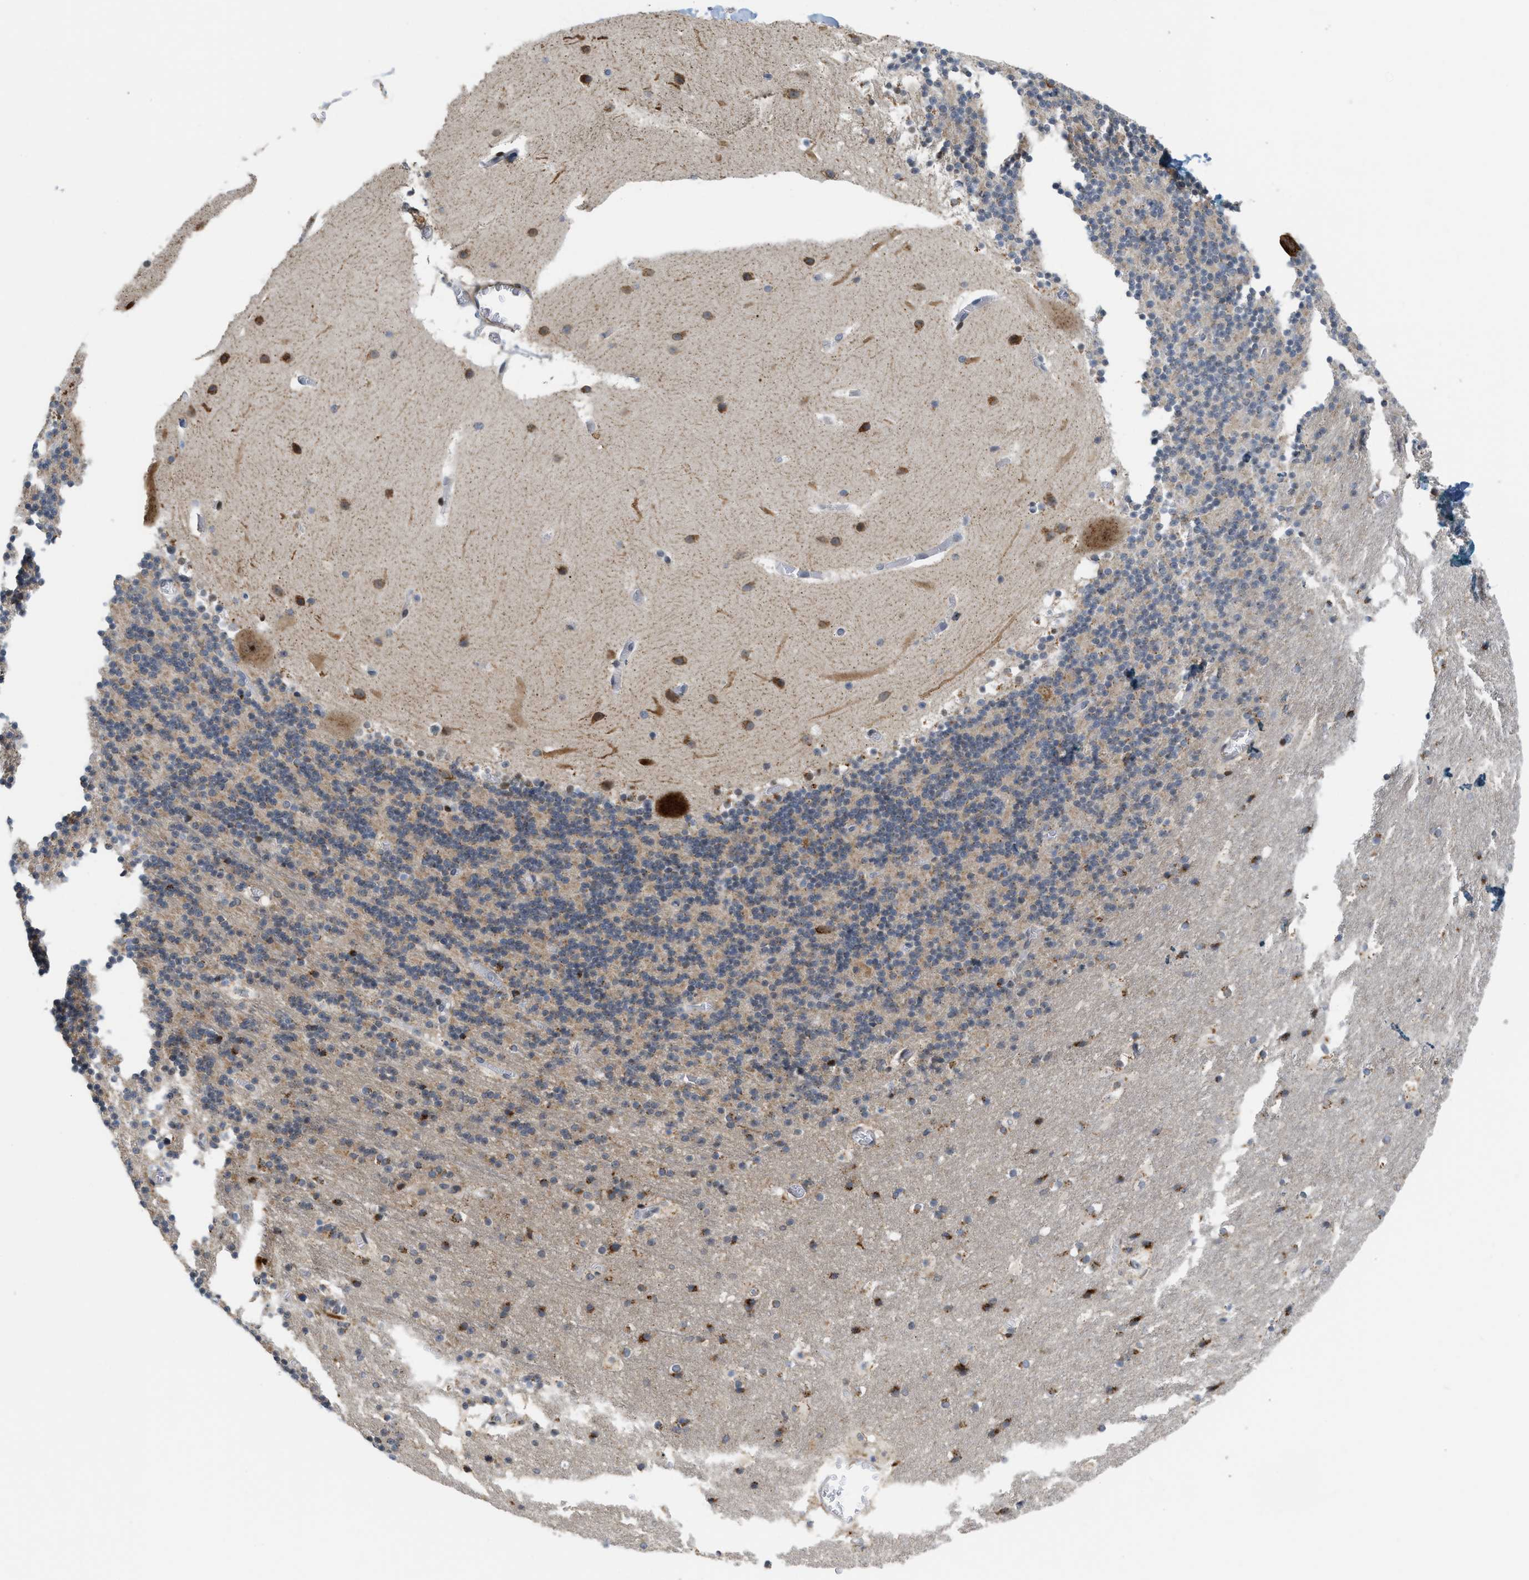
{"staining": {"intensity": "weak", "quantity": "25%-75%", "location": "cytoplasmic/membranous"}, "tissue": "cerebellum", "cell_type": "Cells in granular layer", "image_type": "normal", "snomed": [{"axis": "morphology", "description": "Normal tissue, NOS"}, {"axis": "topography", "description": "Cerebellum"}], "caption": "High-power microscopy captured an immunohistochemistry (IHC) photomicrograph of normal cerebellum, revealing weak cytoplasmic/membranous positivity in about 25%-75% of cells in granular layer.", "gene": "DIPK1A", "patient": {"sex": "male", "age": 45}}